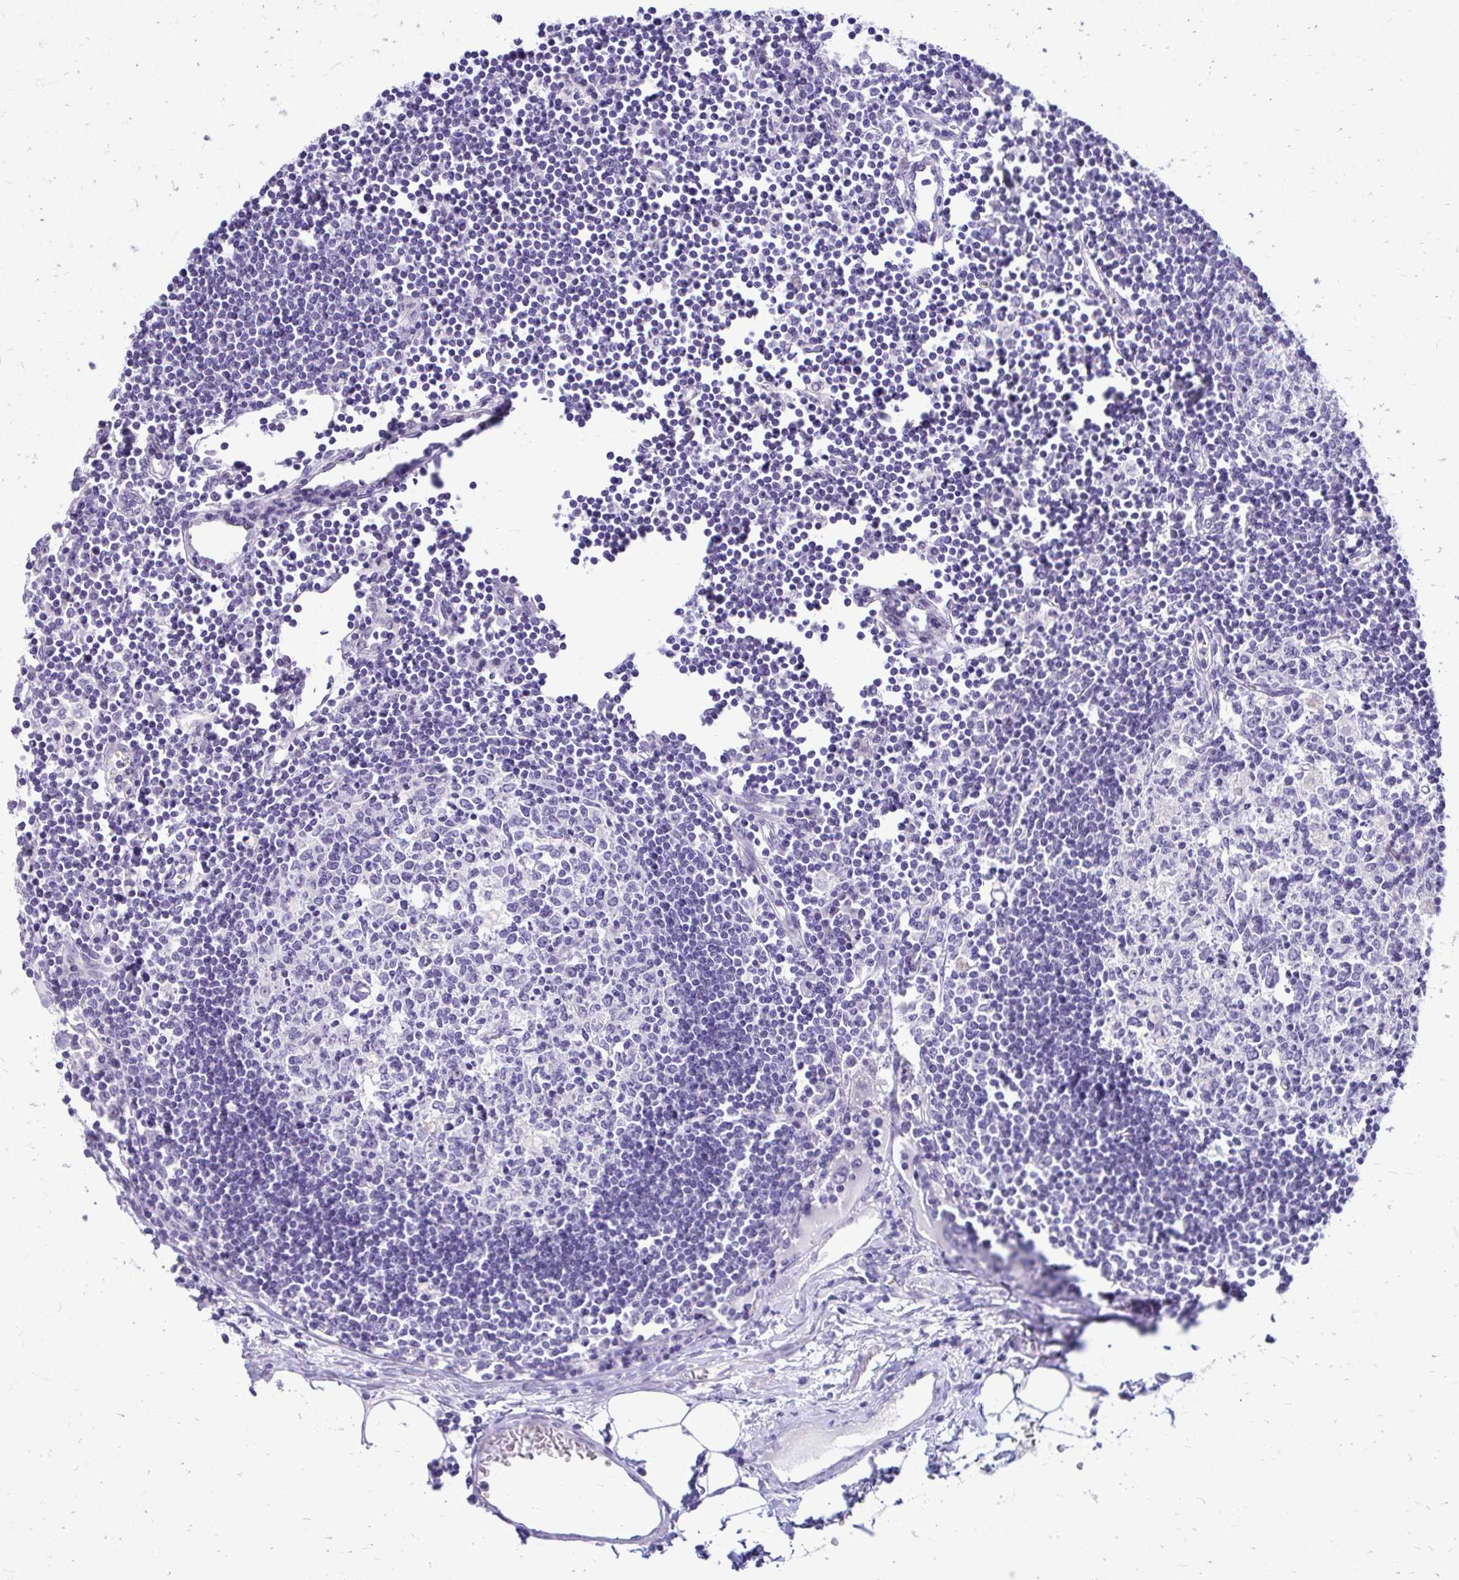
{"staining": {"intensity": "negative", "quantity": "none", "location": "none"}, "tissue": "lymph node", "cell_type": "Germinal center cells", "image_type": "normal", "snomed": [{"axis": "morphology", "description": "Normal tissue, NOS"}, {"axis": "topography", "description": "Lymph node"}], "caption": "Germinal center cells are negative for brown protein staining in normal lymph node. (IHC, brightfield microscopy, high magnification).", "gene": "ZSWIM9", "patient": {"sex": "female", "age": 65}}